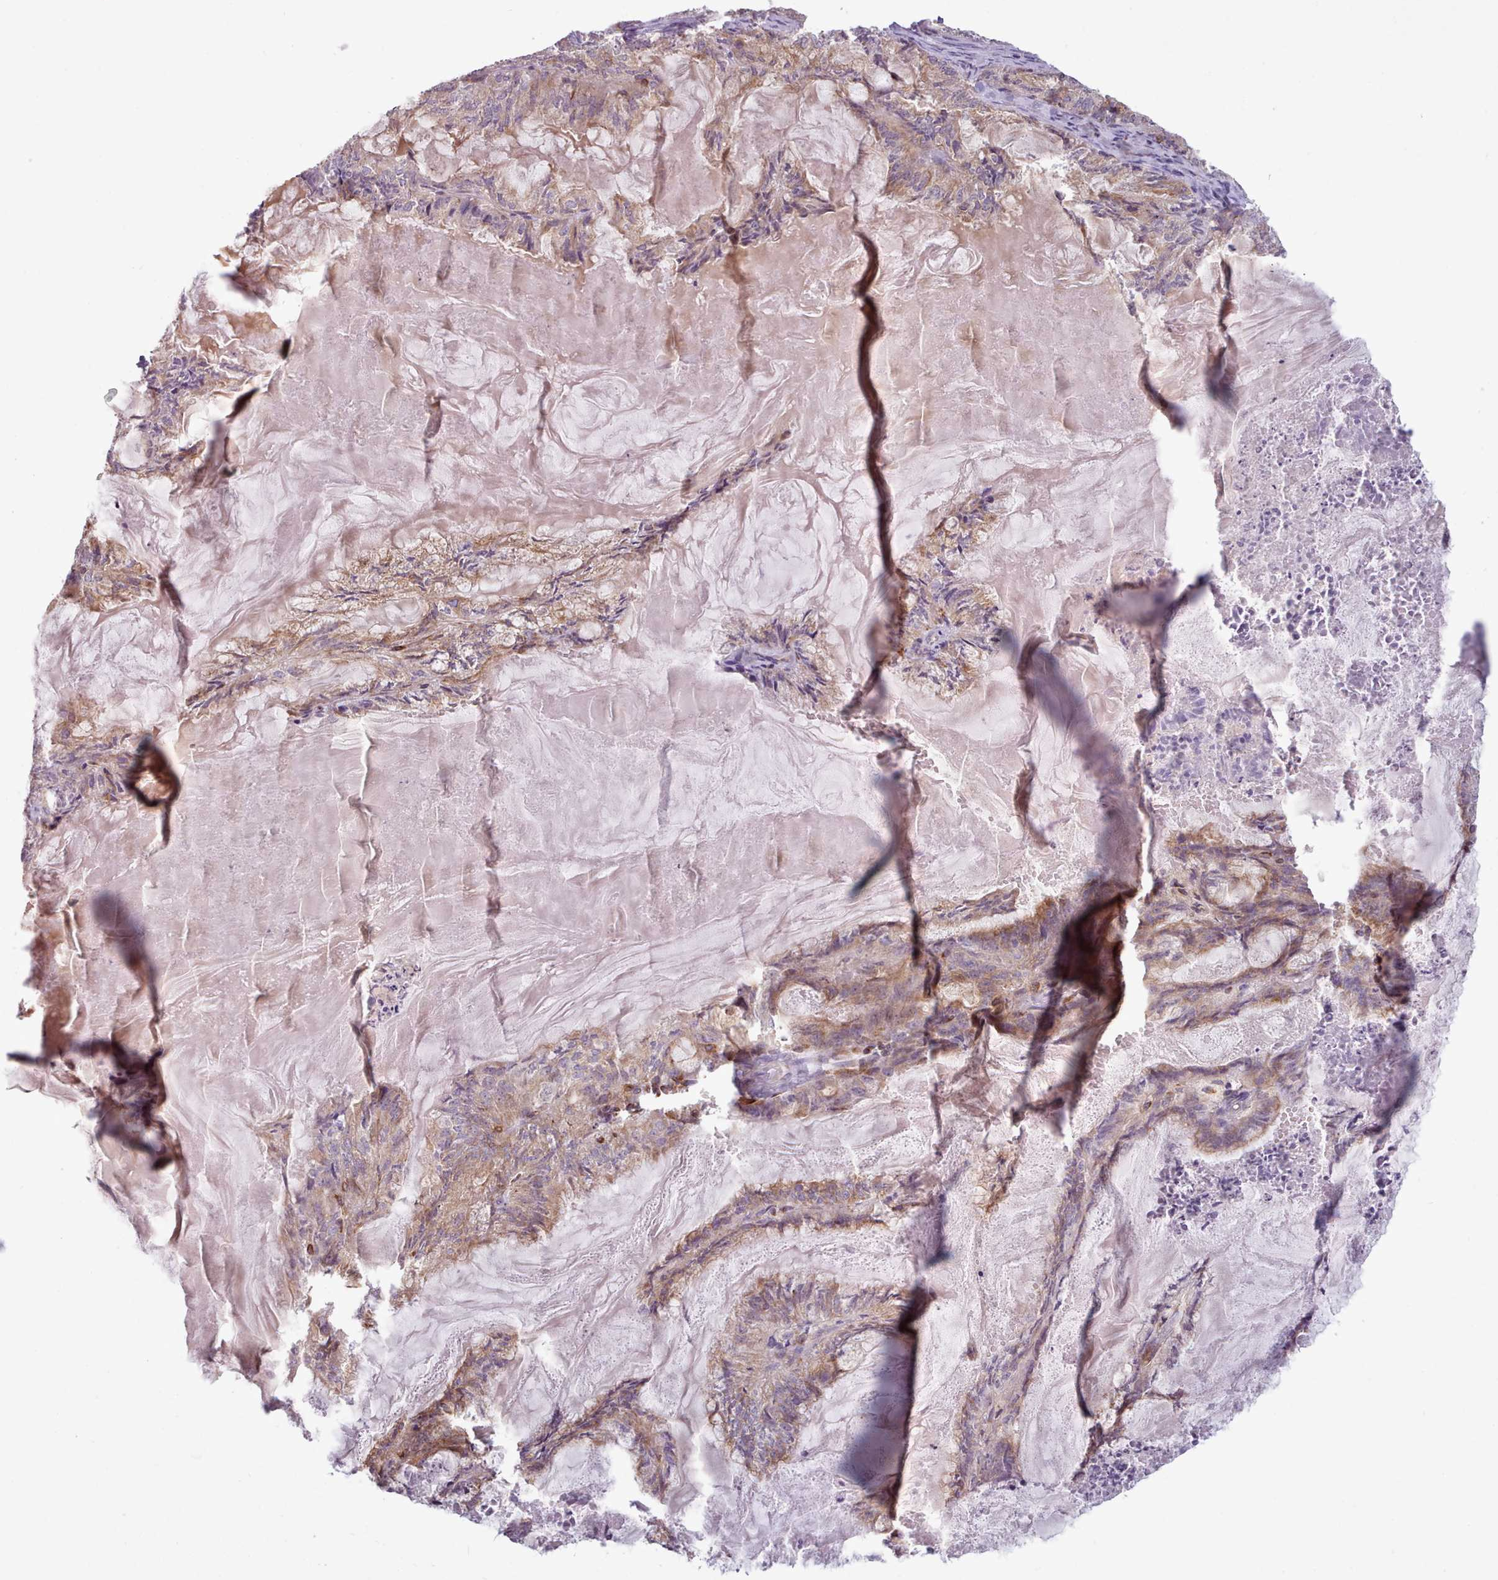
{"staining": {"intensity": "weak", "quantity": ">75%", "location": "cytoplasmic/membranous"}, "tissue": "endometrial cancer", "cell_type": "Tumor cells", "image_type": "cancer", "snomed": [{"axis": "morphology", "description": "Adenocarcinoma, NOS"}, {"axis": "topography", "description": "Endometrium"}], "caption": "A high-resolution micrograph shows immunohistochemistry staining of endometrial cancer (adenocarcinoma), which shows weak cytoplasmic/membranous staining in about >75% of tumor cells. (Stains: DAB in brown, nuclei in blue, Microscopy: brightfield microscopy at high magnification).", "gene": "CRYBG1", "patient": {"sex": "female", "age": 86}}